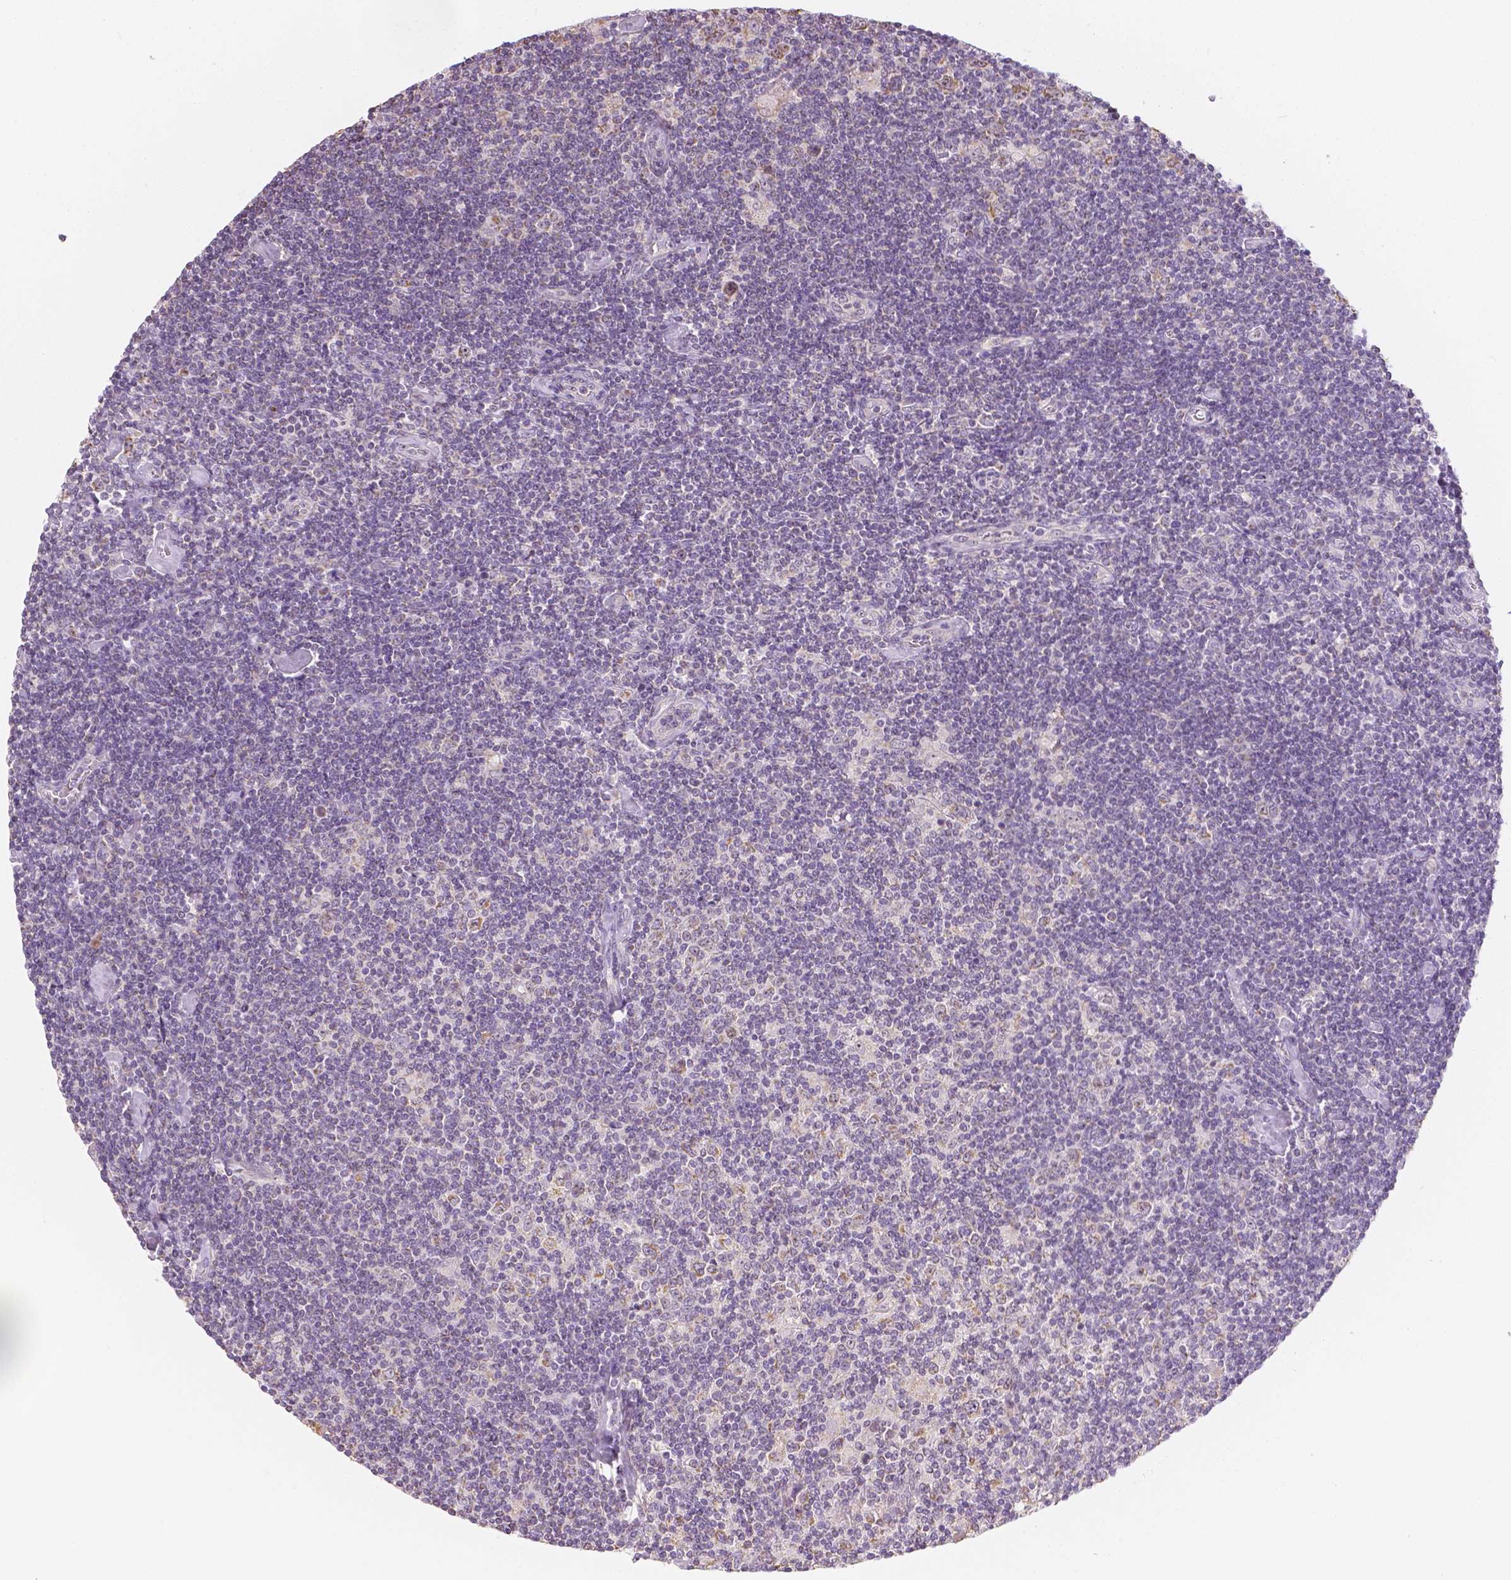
{"staining": {"intensity": "negative", "quantity": "none", "location": "none"}, "tissue": "lymphoma", "cell_type": "Tumor cells", "image_type": "cancer", "snomed": [{"axis": "morphology", "description": "Hodgkin's disease, NOS"}, {"axis": "topography", "description": "Lymph node"}], "caption": "A photomicrograph of Hodgkin's disease stained for a protein exhibits no brown staining in tumor cells.", "gene": "NVL", "patient": {"sex": "male", "age": 40}}